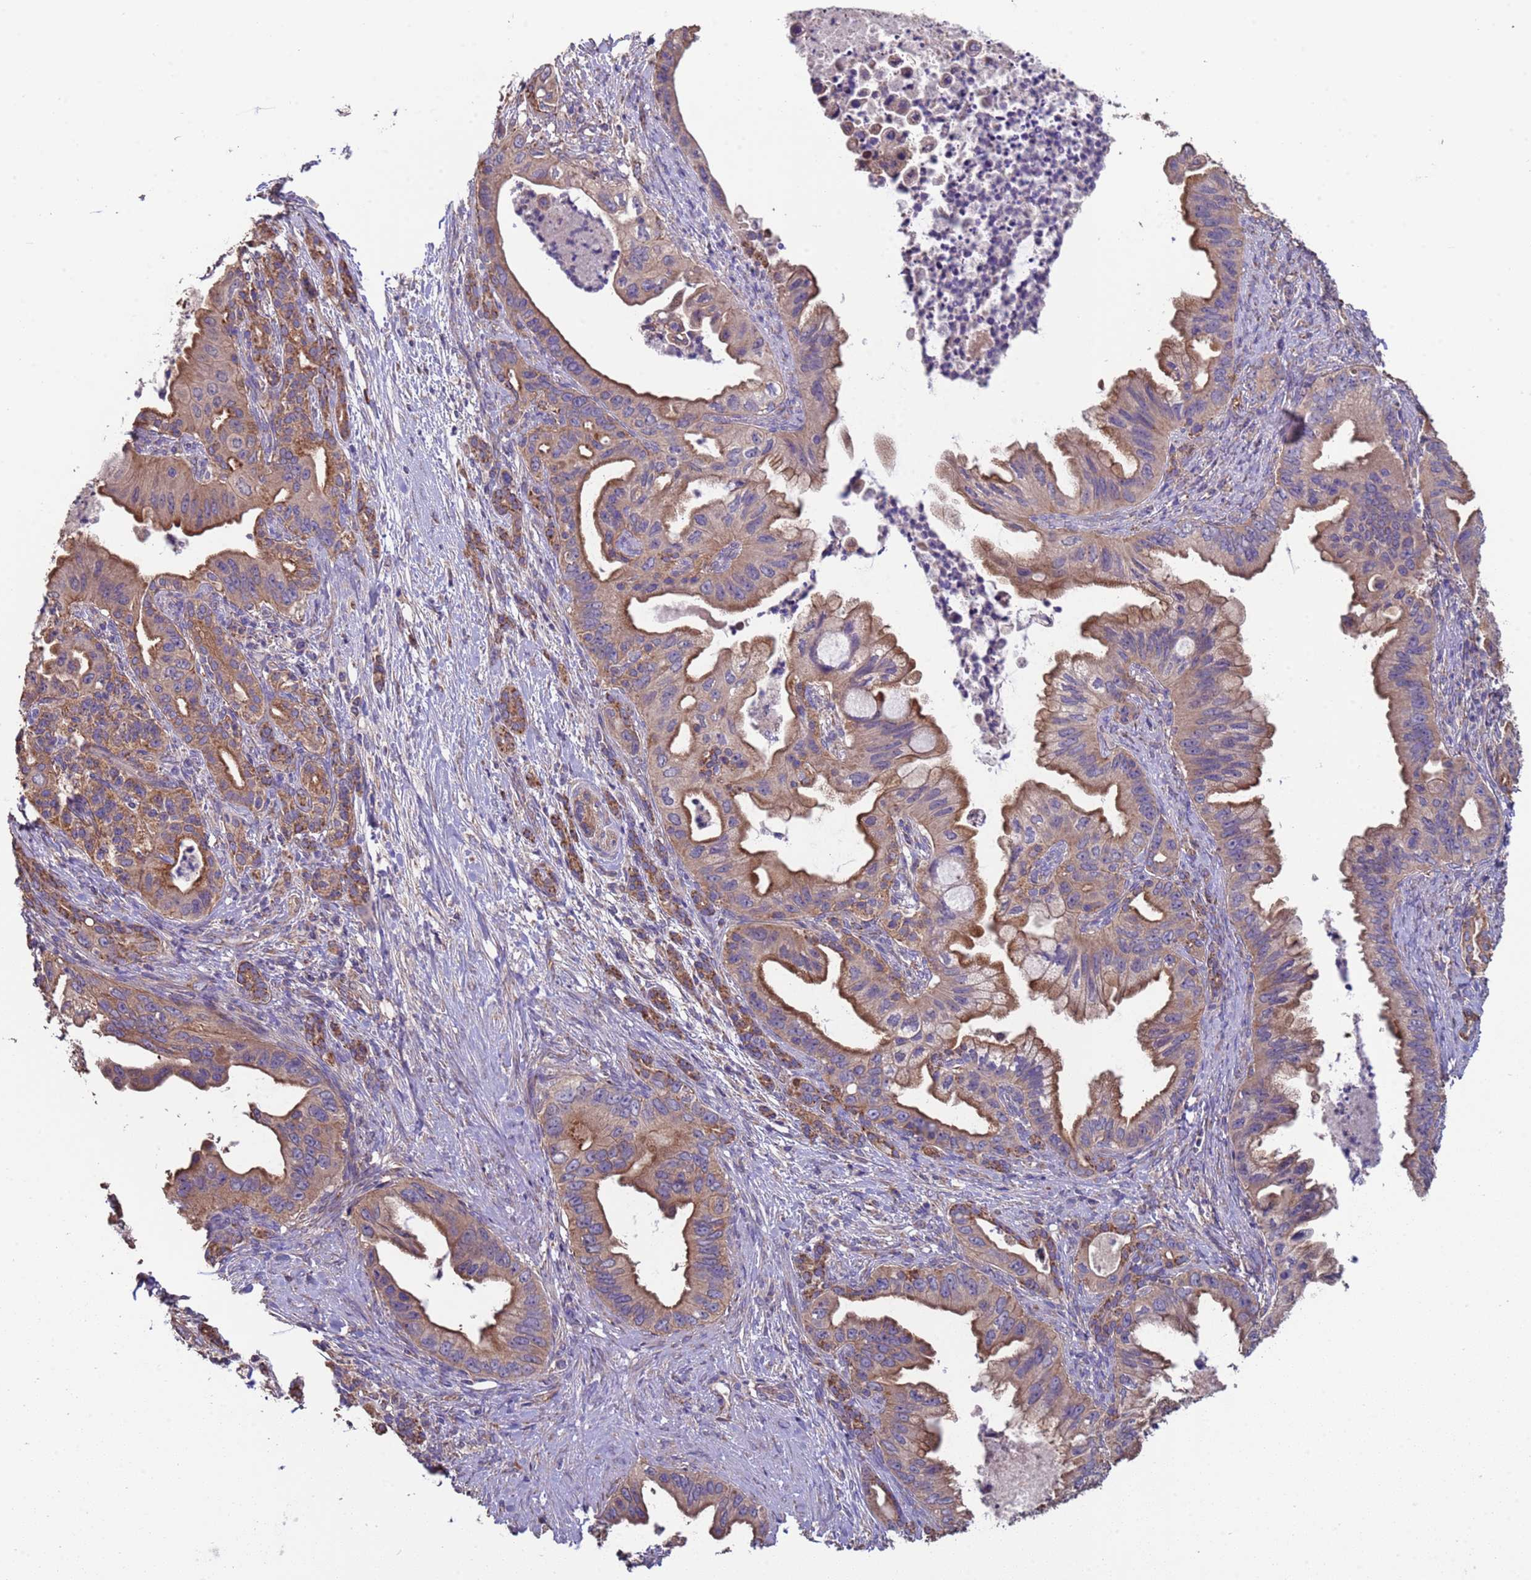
{"staining": {"intensity": "moderate", "quantity": ">75%", "location": "cytoplasmic/membranous"}, "tissue": "pancreatic cancer", "cell_type": "Tumor cells", "image_type": "cancer", "snomed": [{"axis": "morphology", "description": "Adenocarcinoma, NOS"}, {"axis": "topography", "description": "Pancreas"}], "caption": "Tumor cells demonstrate moderate cytoplasmic/membranous staining in approximately >75% of cells in pancreatic cancer.", "gene": "EEF1AKMT1", "patient": {"sex": "male", "age": 58}}